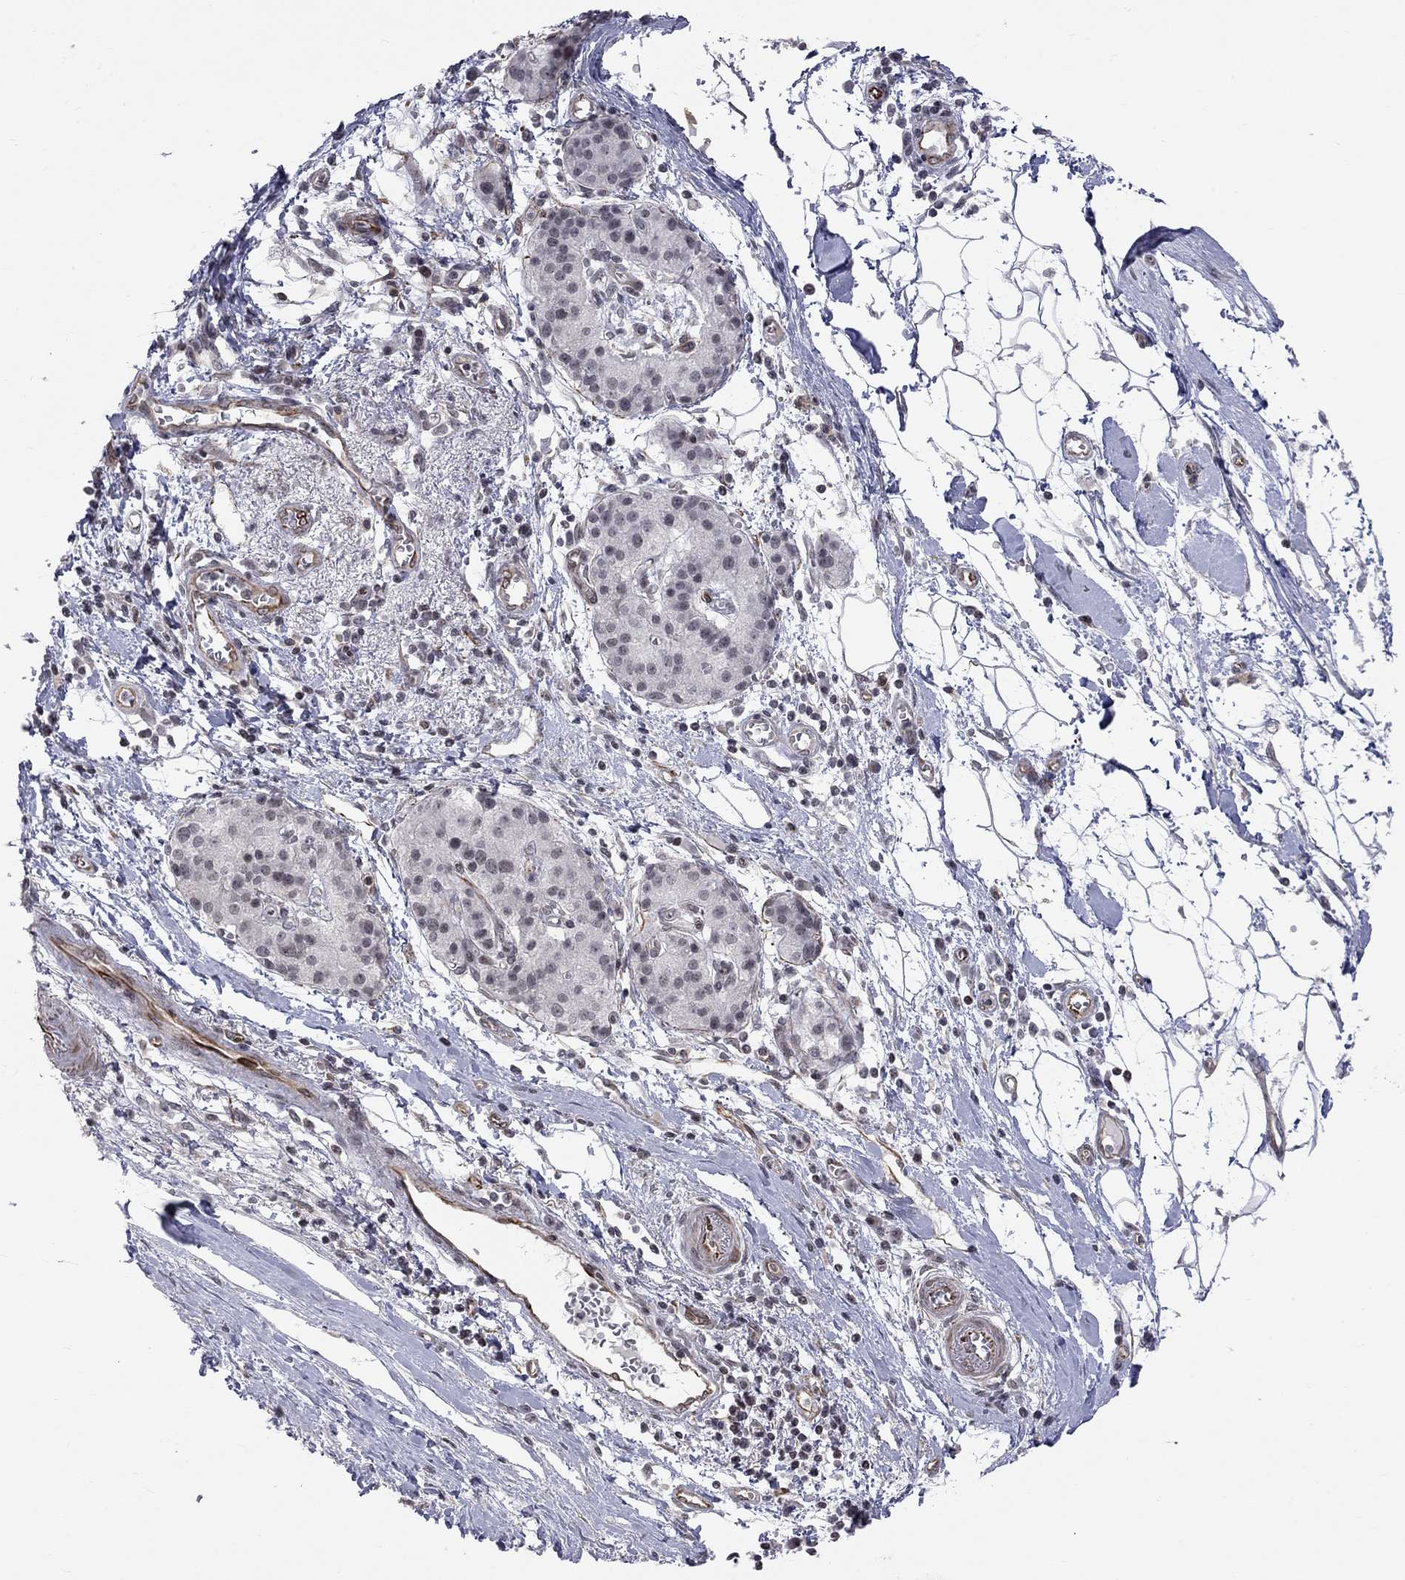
{"staining": {"intensity": "negative", "quantity": "none", "location": "none"}, "tissue": "pancreatic cancer", "cell_type": "Tumor cells", "image_type": "cancer", "snomed": [{"axis": "morphology", "description": "Adenocarcinoma, NOS"}, {"axis": "topography", "description": "Pancreas"}], "caption": "Micrograph shows no significant protein staining in tumor cells of adenocarcinoma (pancreatic).", "gene": "MTNR1B", "patient": {"sex": "male", "age": 72}}